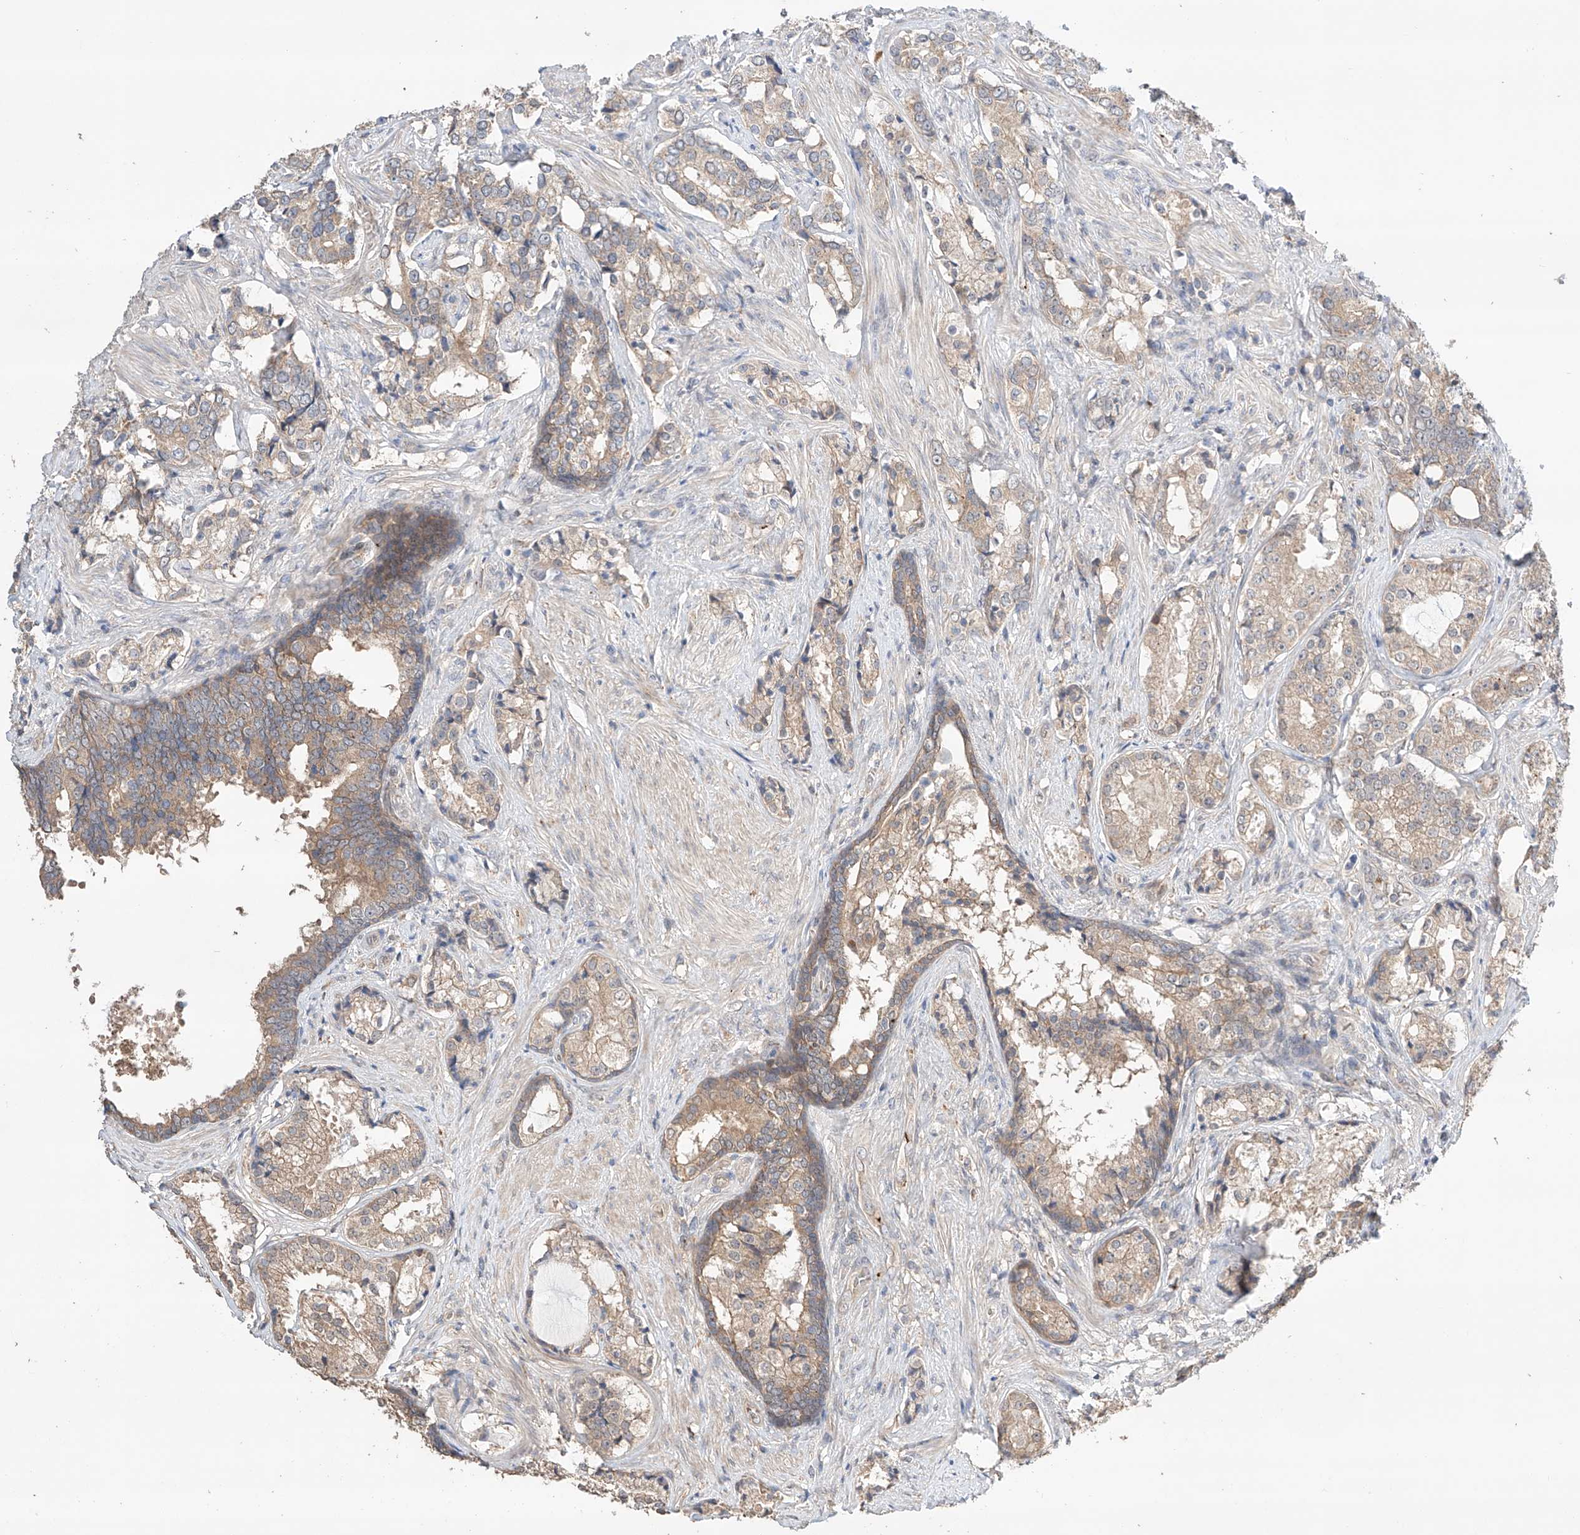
{"staining": {"intensity": "weak", "quantity": "25%-75%", "location": "cytoplasmic/membranous"}, "tissue": "prostate cancer", "cell_type": "Tumor cells", "image_type": "cancer", "snomed": [{"axis": "morphology", "description": "Adenocarcinoma, High grade"}, {"axis": "topography", "description": "Prostate"}], "caption": "Immunohistochemistry (IHC) (DAB (3,3'-diaminobenzidine)) staining of adenocarcinoma (high-grade) (prostate) reveals weak cytoplasmic/membranous protein staining in approximately 25%-75% of tumor cells.", "gene": "ZFHX2", "patient": {"sex": "male", "age": 58}}